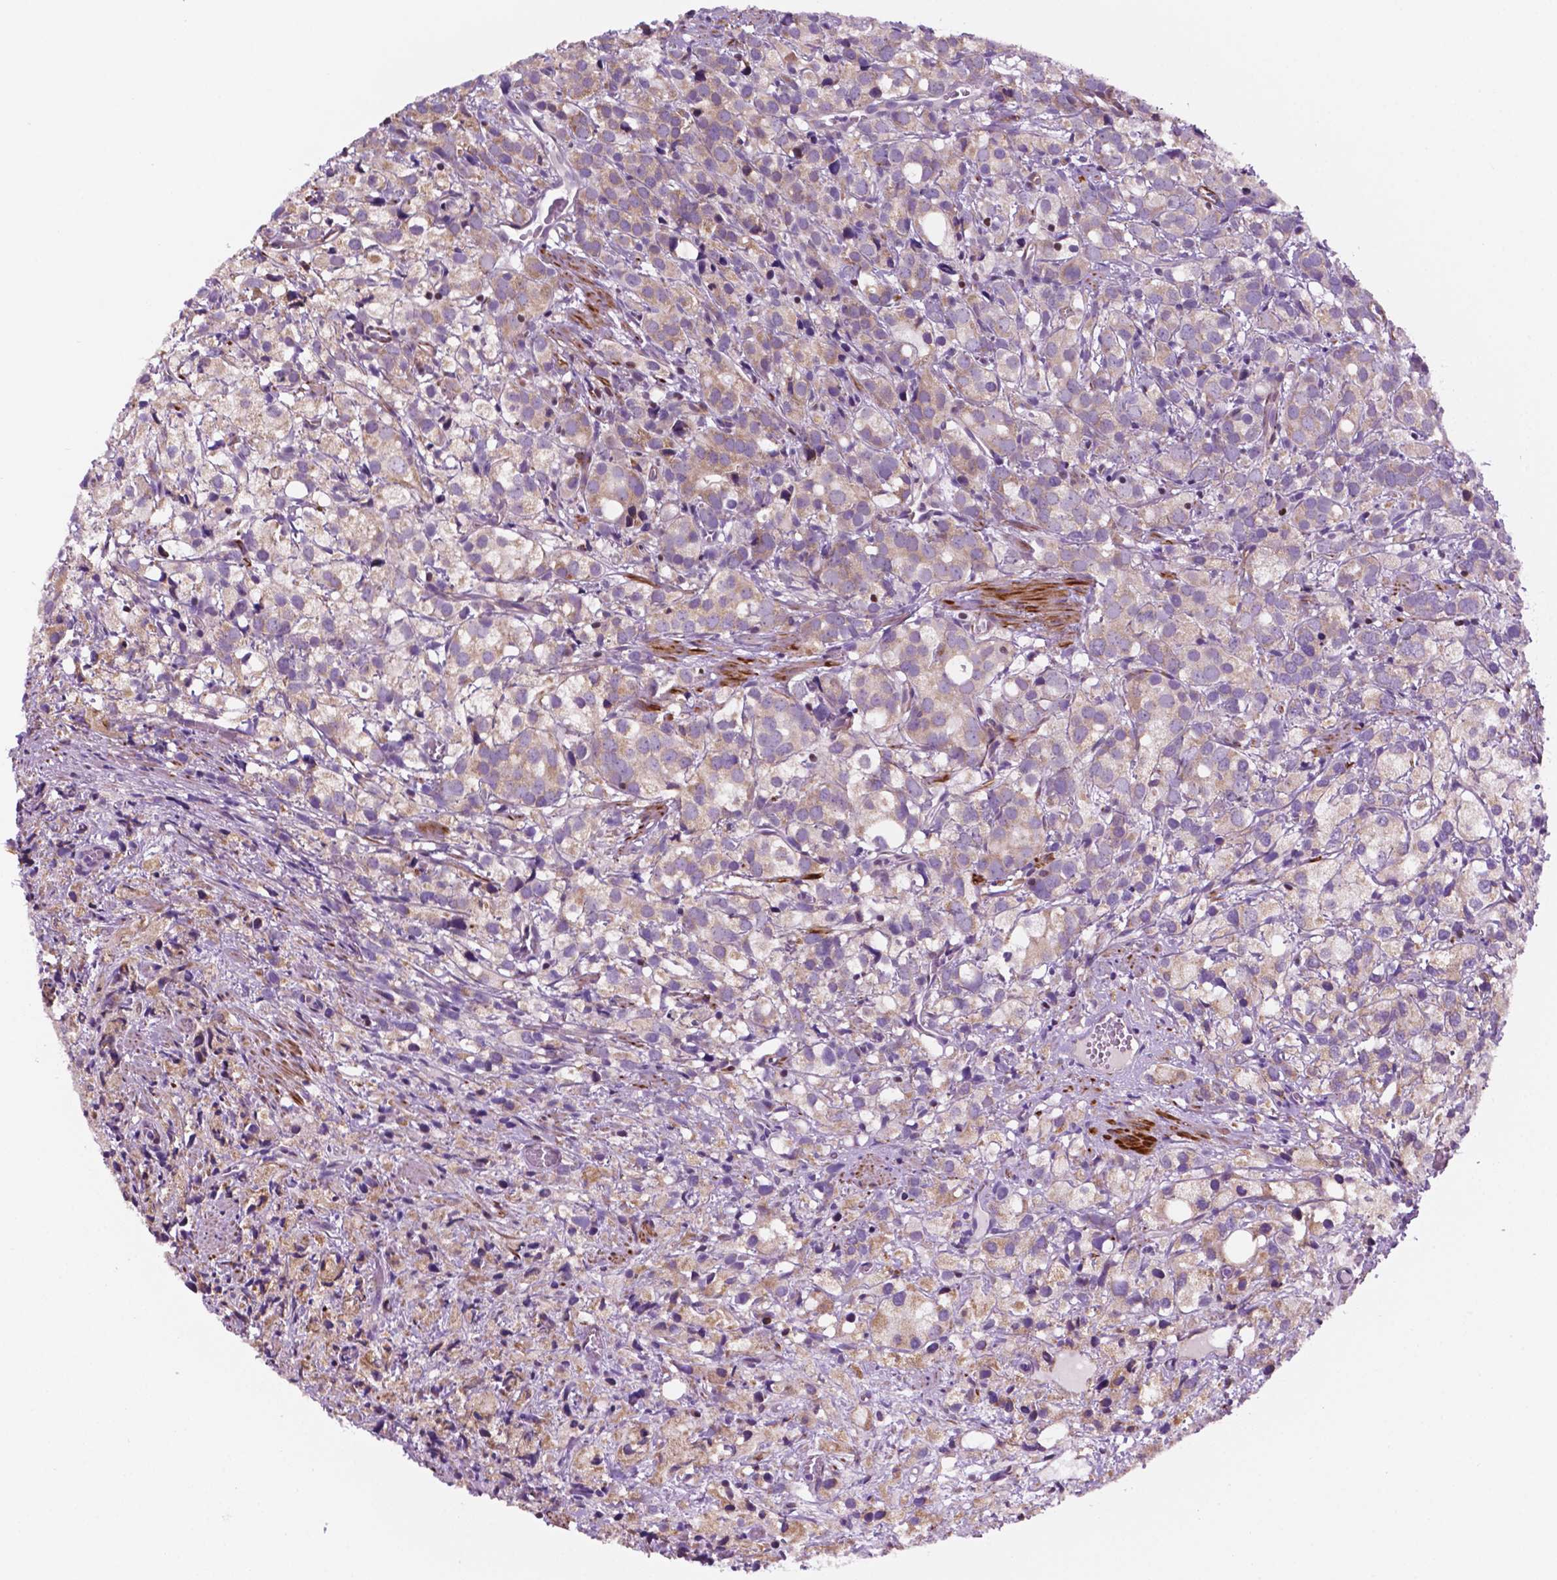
{"staining": {"intensity": "weak", "quantity": "25%-75%", "location": "cytoplasmic/membranous"}, "tissue": "prostate cancer", "cell_type": "Tumor cells", "image_type": "cancer", "snomed": [{"axis": "morphology", "description": "Adenocarcinoma, High grade"}, {"axis": "topography", "description": "Prostate"}], "caption": "Human adenocarcinoma (high-grade) (prostate) stained with a brown dye shows weak cytoplasmic/membranous positive expression in approximately 25%-75% of tumor cells.", "gene": "GEMIN4", "patient": {"sex": "male", "age": 86}}